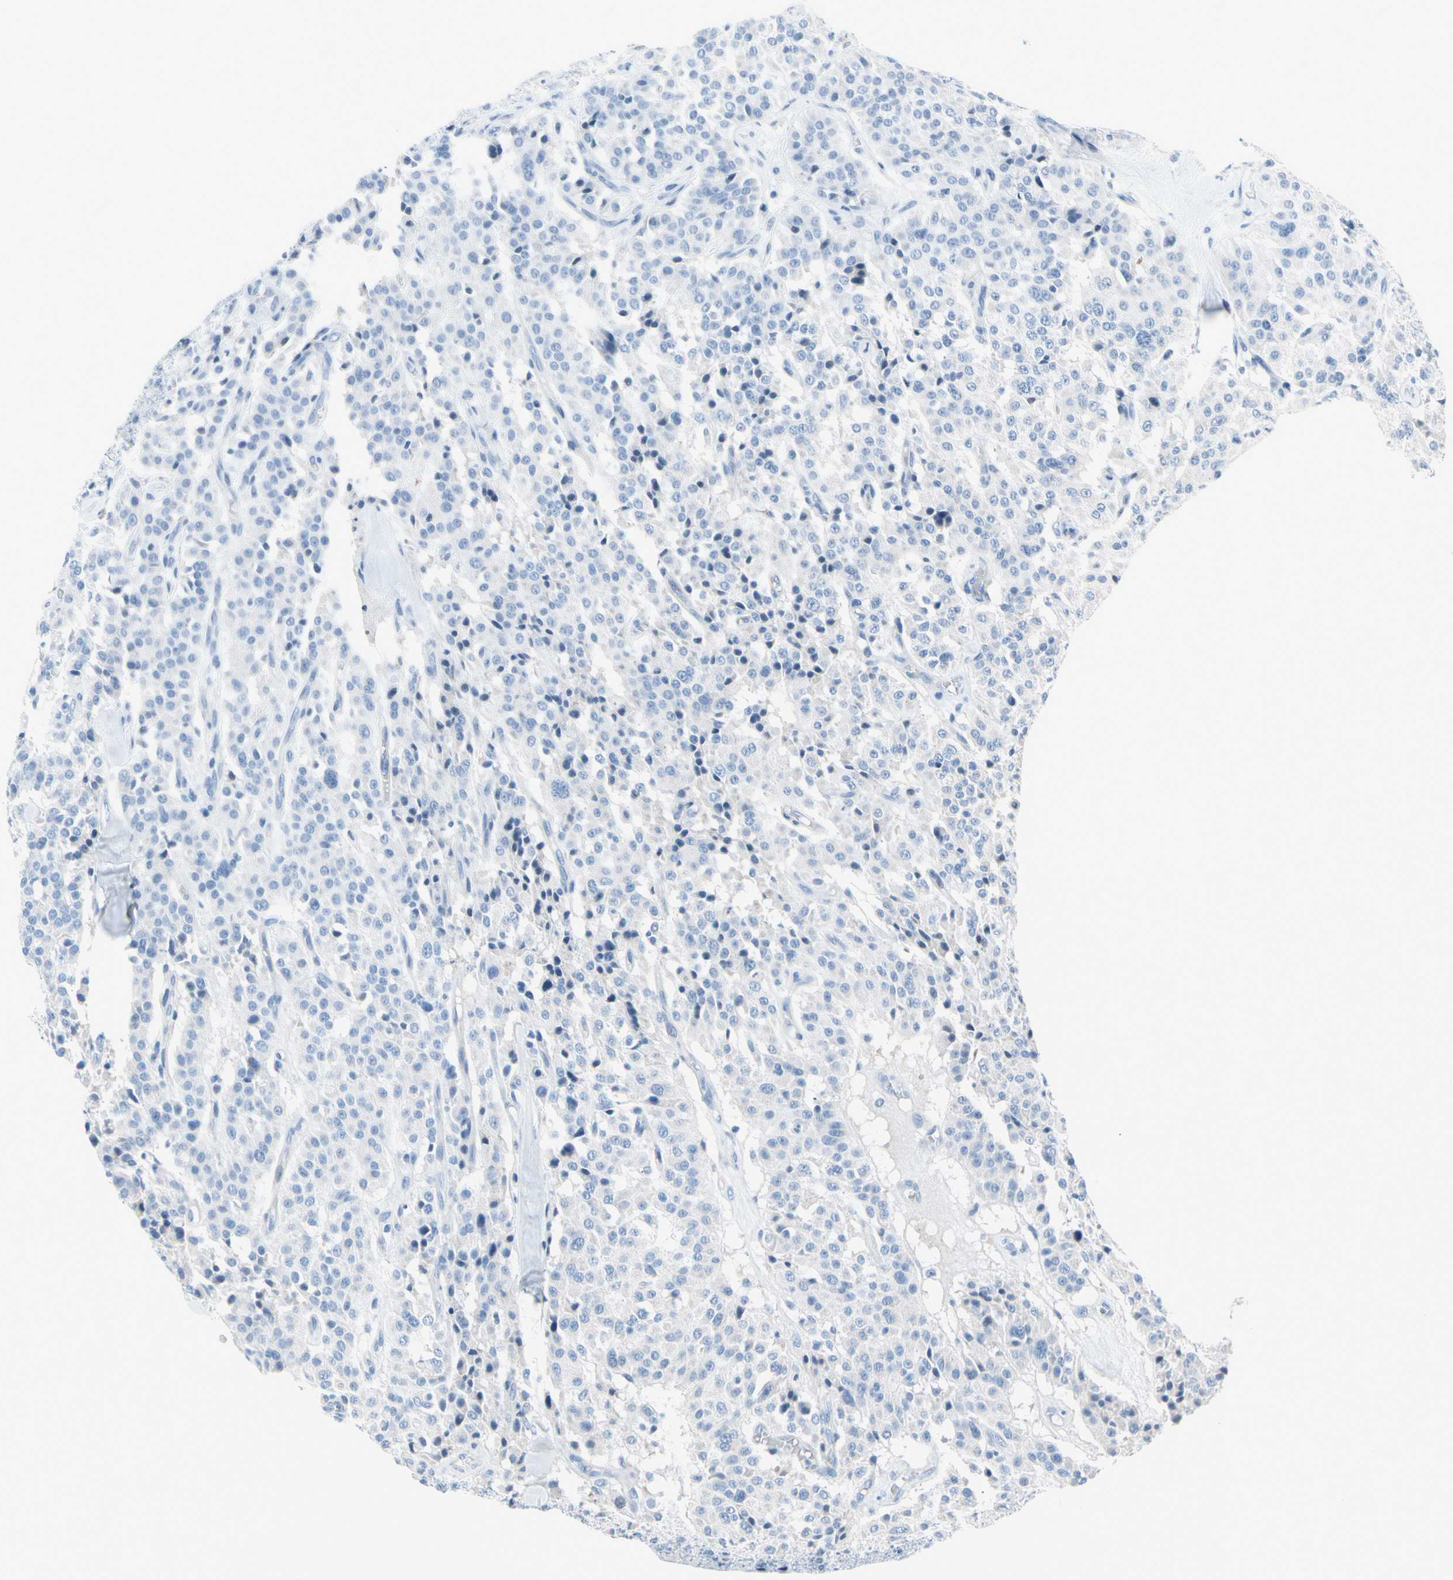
{"staining": {"intensity": "negative", "quantity": "none", "location": "none"}, "tissue": "carcinoid", "cell_type": "Tumor cells", "image_type": "cancer", "snomed": [{"axis": "morphology", "description": "Carcinoid, malignant, NOS"}, {"axis": "topography", "description": "Lung"}], "caption": "Tumor cells show no significant protein positivity in carcinoid (malignant).", "gene": "PGR", "patient": {"sex": "male", "age": 30}}